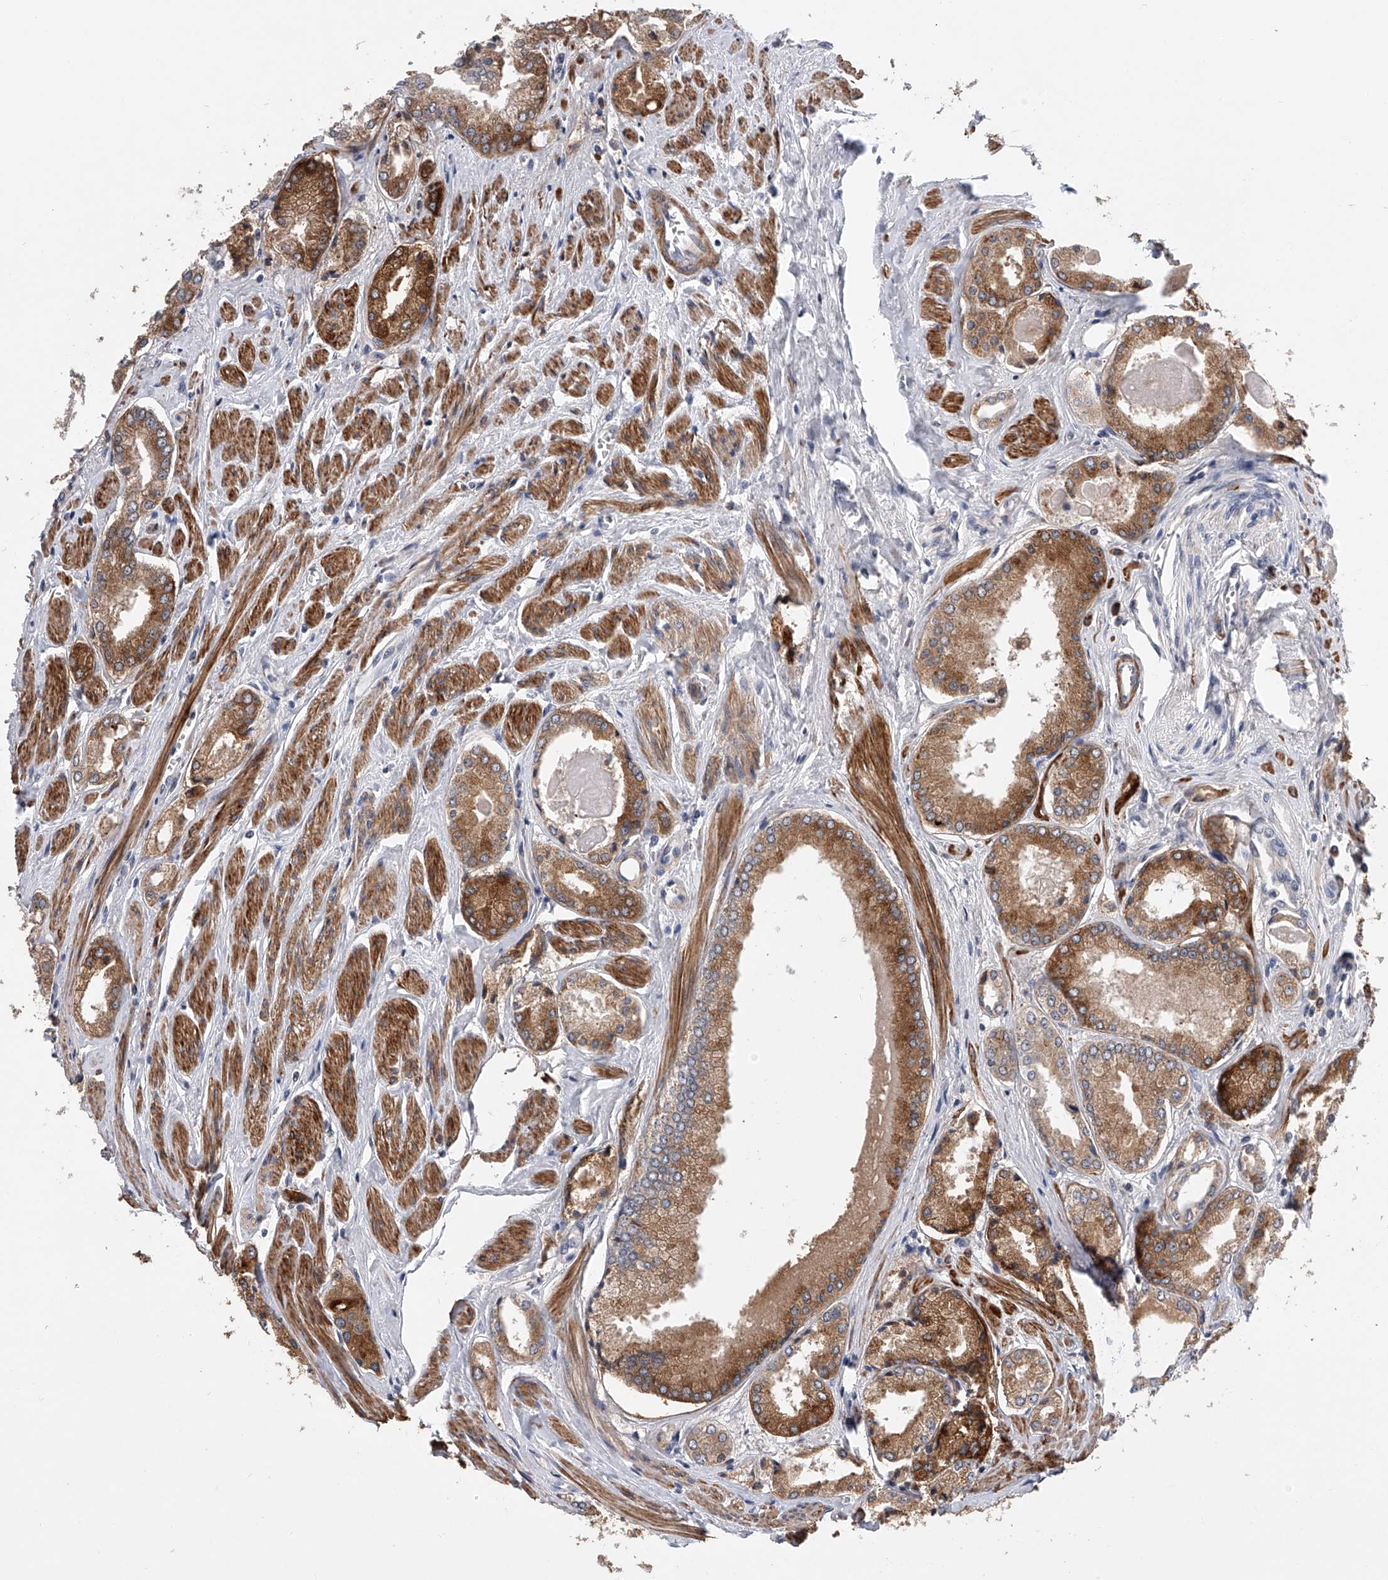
{"staining": {"intensity": "strong", "quantity": ">75%", "location": "cytoplasmic/membranous"}, "tissue": "prostate cancer", "cell_type": "Tumor cells", "image_type": "cancer", "snomed": [{"axis": "morphology", "description": "Adenocarcinoma, Low grade"}, {"axis": "topography", "description": "Prostate"}], "caption": "Approximately >75% of tumor cells in adenocarcinoma (low-grade) (prostate) reveal strong cytoplasmic/membranous protein positivity as visualized by brown immunohistochemical staining.", "gene": "SPOCK1", "patient": {"sex": "male", "age": 60}}